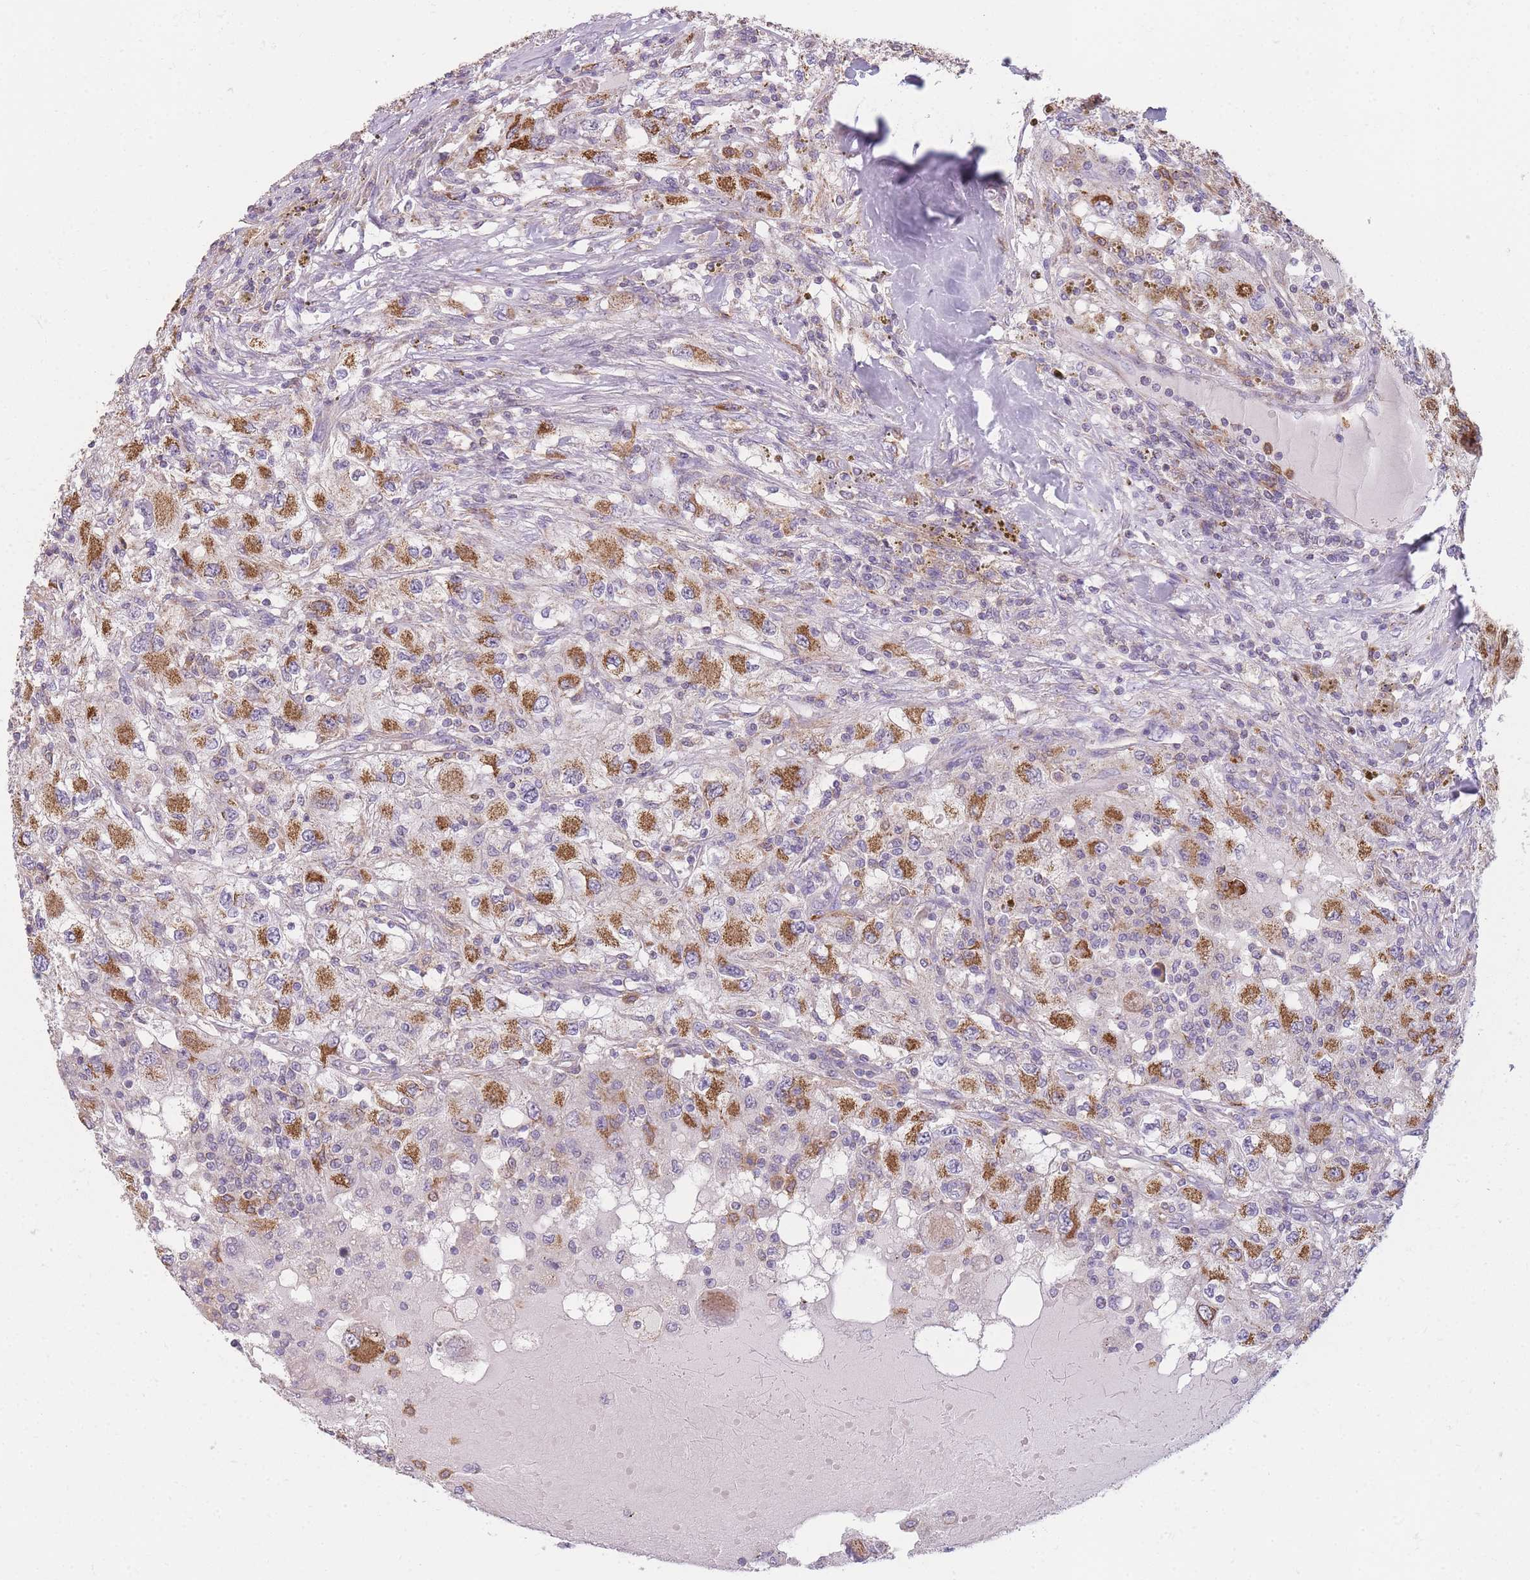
{"staining": {"intensity": "moderate", "quantity": "25%-75%", "location": "cytoplasmic/membranous"}, "tissue": "renal cancer", "cell_type": "Tumor cells", "image_type": "cancer", "snomed": [{"axis": "morphology", "description": "Adenocarcinoma, NOS"}, {"axis": "topography", "description": "Kidney"}], "caption": "Protein analysis of renal cancer tissue reveals moderate cytoplasmic/membranous positivity in about 25%-75% of tumor cells.", "gene": "PRAM1", "patient": {"sex": "female", "age": 67}}